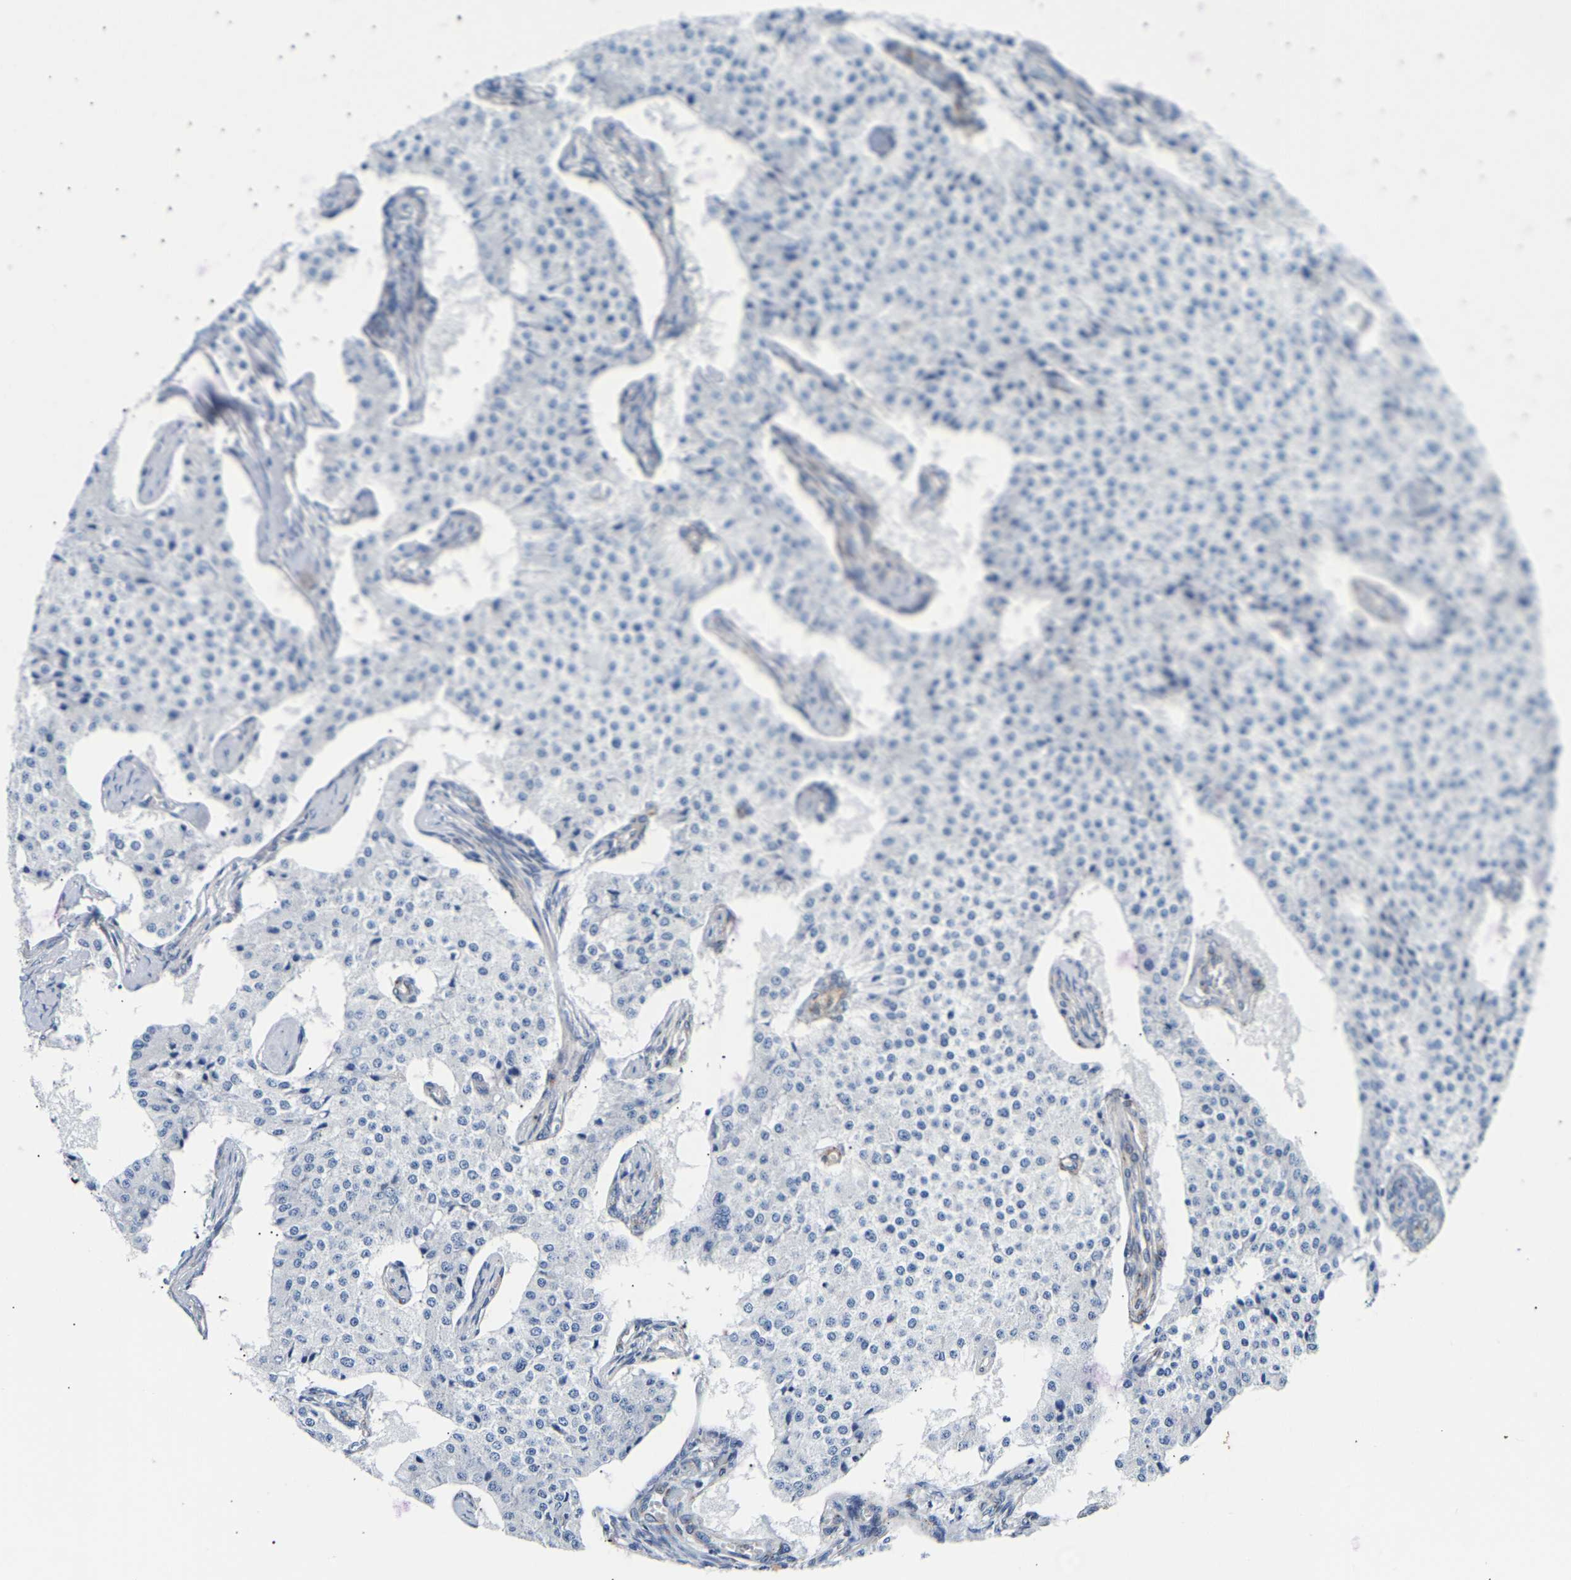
{"staining": {"intensity": "negative", "quantity": "none", "location": "none"}, "tissue": "carcinoid", "cell_type": "Tumor cells", "image_type": "cancer", "snomed": [{"axis": "morphology", "description": "Carcinoid, malignant, NOS"}, {"axis": "topography", "description": "Colon"}], "caption": "High magnification brightfield microscopy of malignant carcinoid stained with DAB (brown) and counterstained with hematoxylin (blue): tumor cells show no significant positivity.", "gene": "IGFBP7", "patient": {"sex": "female", "age": 52}}